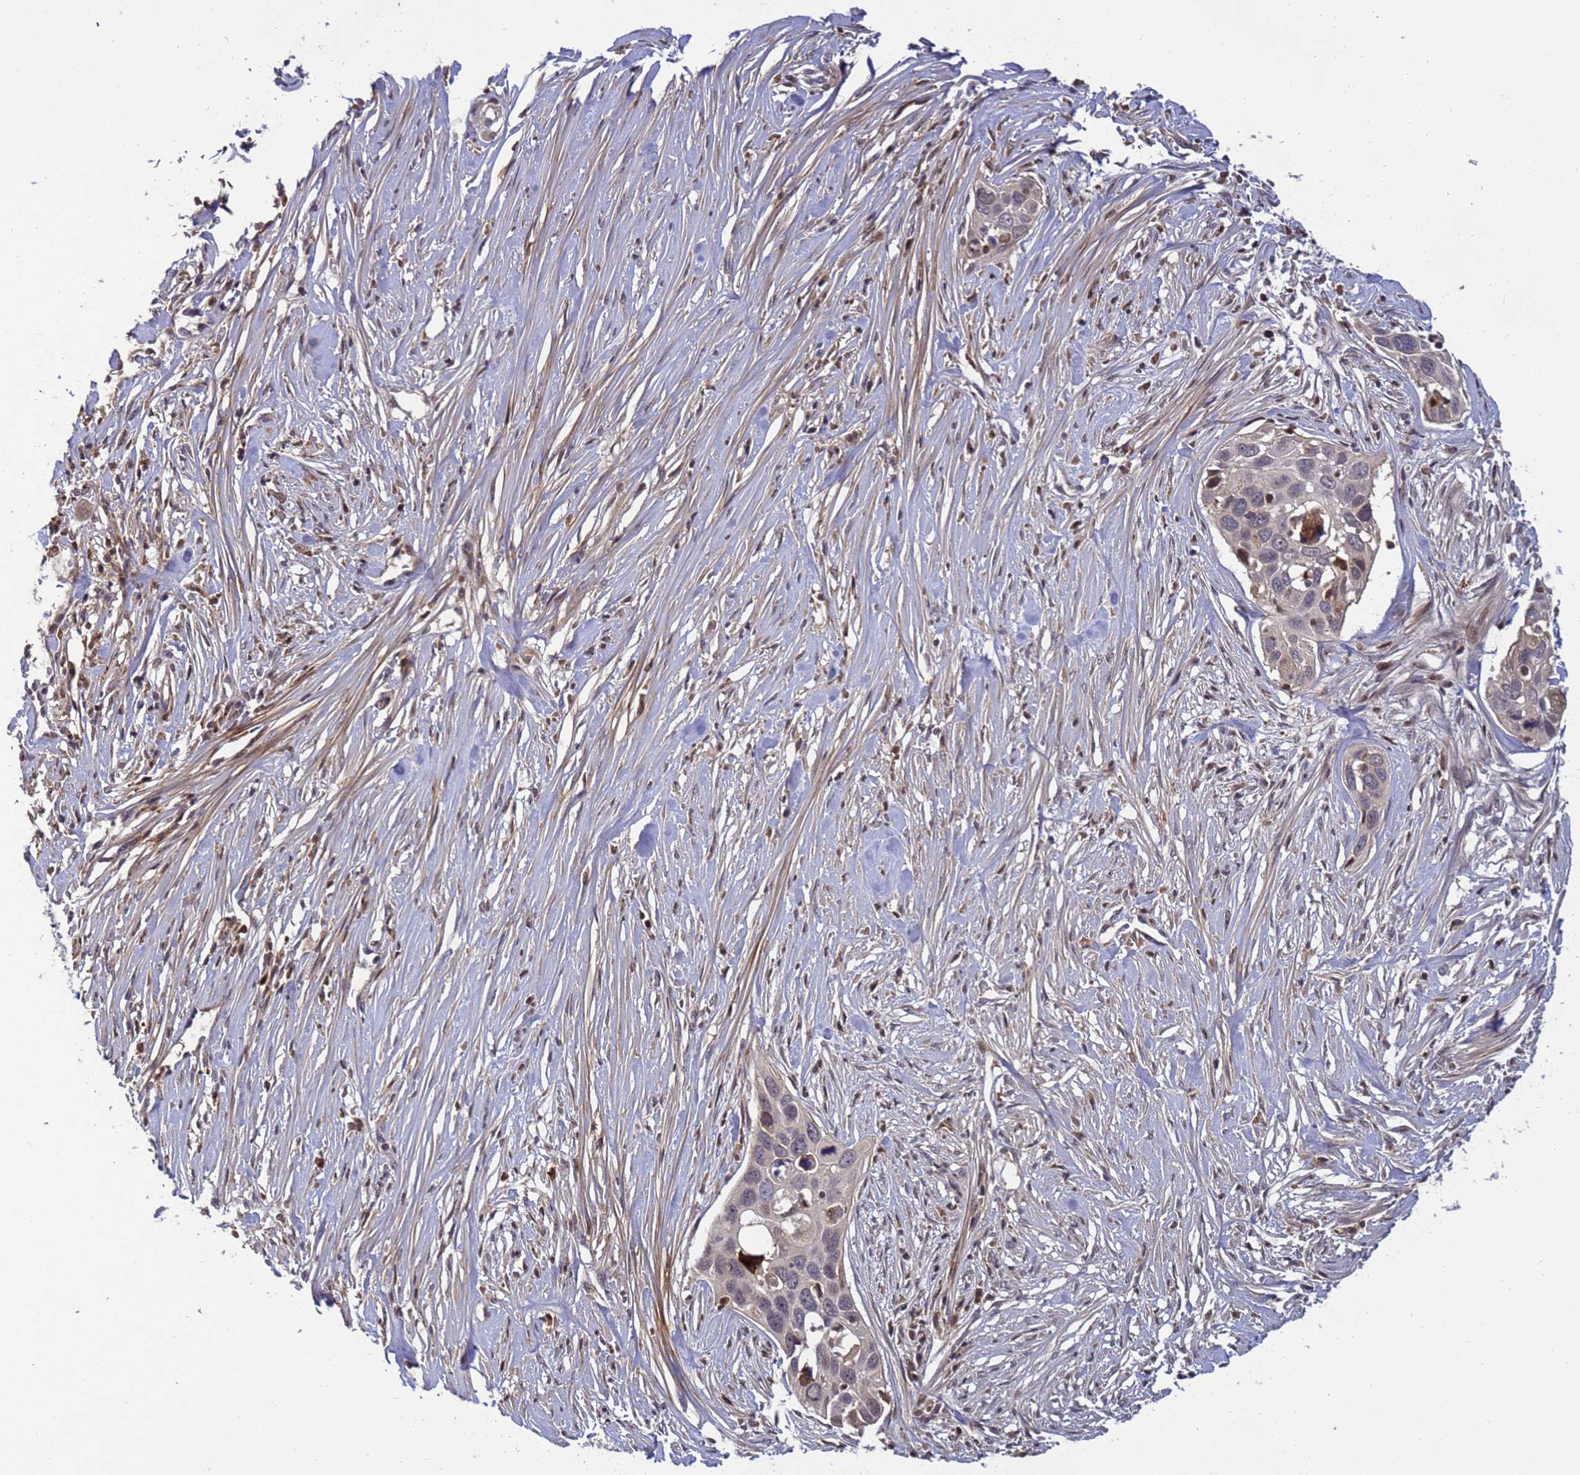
{"staining": {"intensity": "negative", "quantity": "none", "location": "none"}, "tissue": "pancreatic cancer", "cell_type": "Tumor cells", "image_type": "cancer", "snomed": [{"axis": "morphology", "description": "Adenocarcinoma, NOS"}, {"axis": "topography", "description": "Pancreas"}], "caption": "IHC image of neoplastic tissue: pancreatic cancer (adenocarcinoma) stained with DAB (3,3'-diaminobenzidine) displays no significant protein positivity in tumor cells.", "gene": "TMEM74B", "patient": {"sex": "female", "age": 60}}